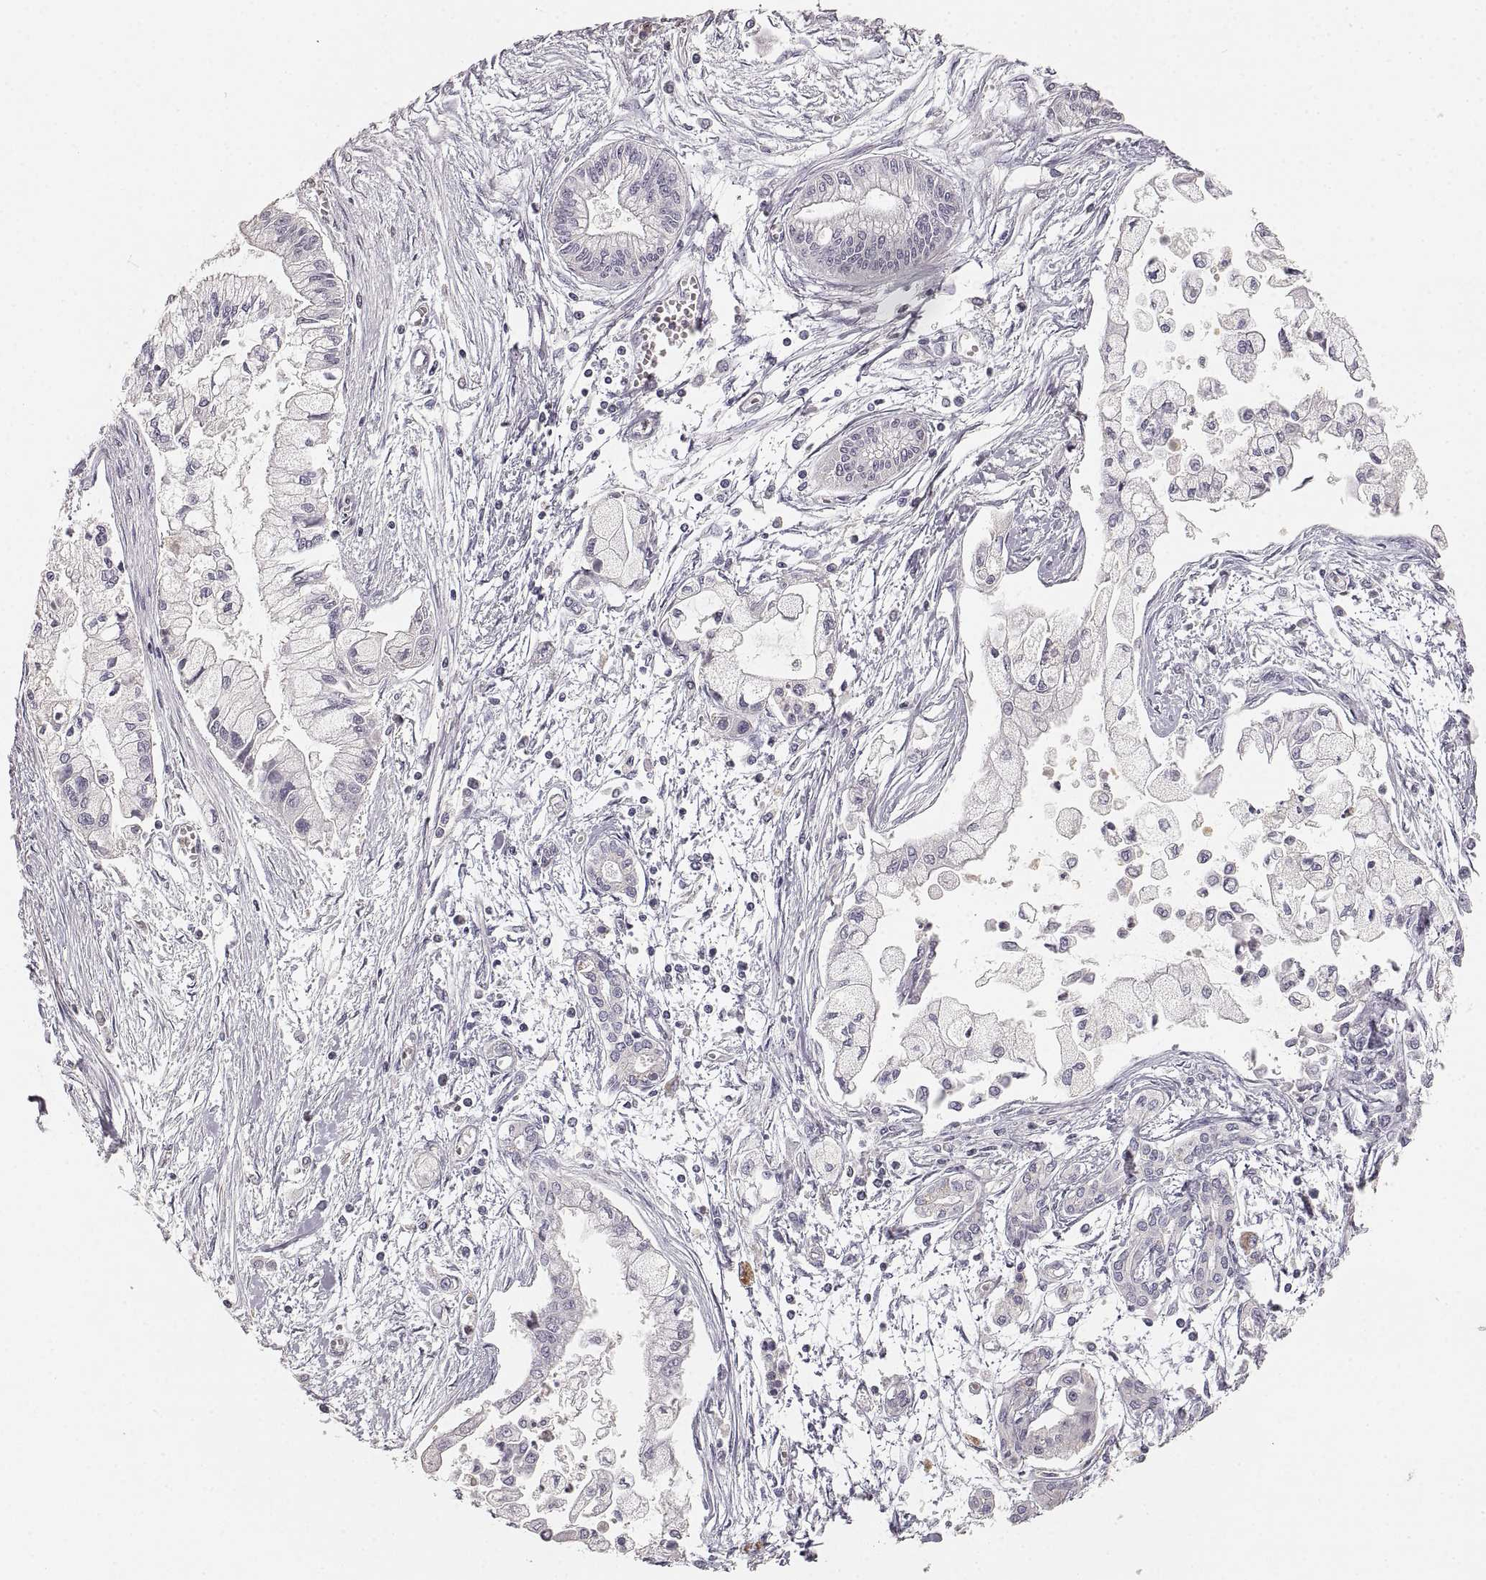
{"staining": {"intensity": "negative", "quantity": "none", "location": "none"}, "tissue": "pancreatic cancer", "cell_type": "Tumor cells", "image_type": "cancer", "snomed": [{"axis": "morphology", "description": "Adenocarcinoma, NOS"}, {"axis": "topography", "description": "Pancreas"}], "caption": "This is an immunohistochemistry micrograph of pancreatic cancer (adenocarcinoma). There is no expression in tumor cells.", "gene": "RUNDC3A", "patient": {"sex": "male", "age": 54}}